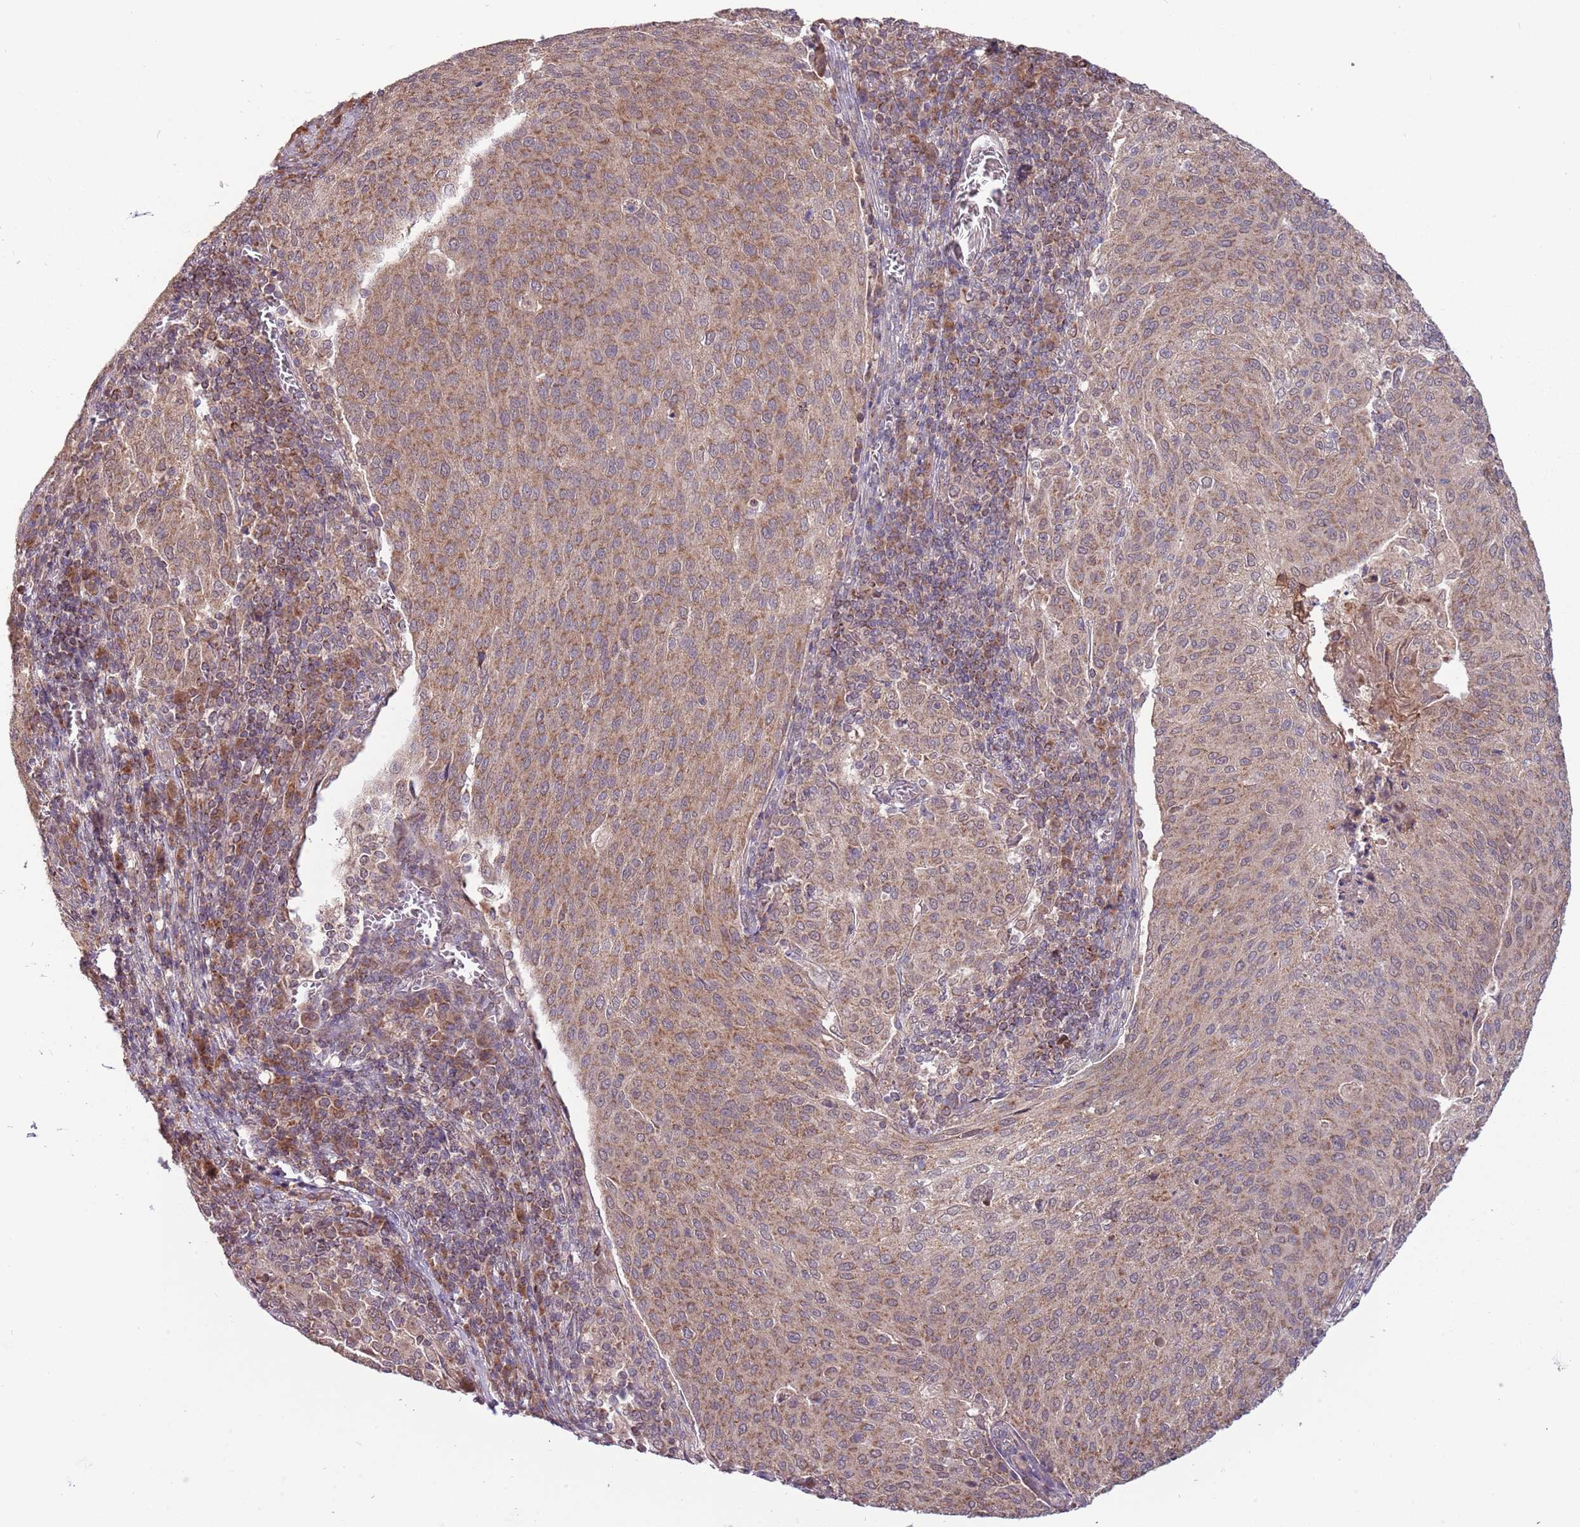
{"staining": {"intensity": "weak", "quantity": ">75%", "location": "cytoplasmic/membranous"}, "tissue": "cervical cancer", "cell_type": "Tumor cells", "image_type": "cancer", "snomed": [{"axis": "morphology", "description": "Squamous cell carcinoma, NOS"}, {"axis": "topography", "description": "Cervix"}], "caption": "DAB immunohistochemical staining of squamous cell carcinoma (cervical) displays weak cytoplasmic/membranous protein expression in approximately >75% of tumor cells. (DAB IHC, brown staining for protein, blue staining for nuclei).", "gene": "RNF181", "patient": {"sex": "female", "age": 46}}